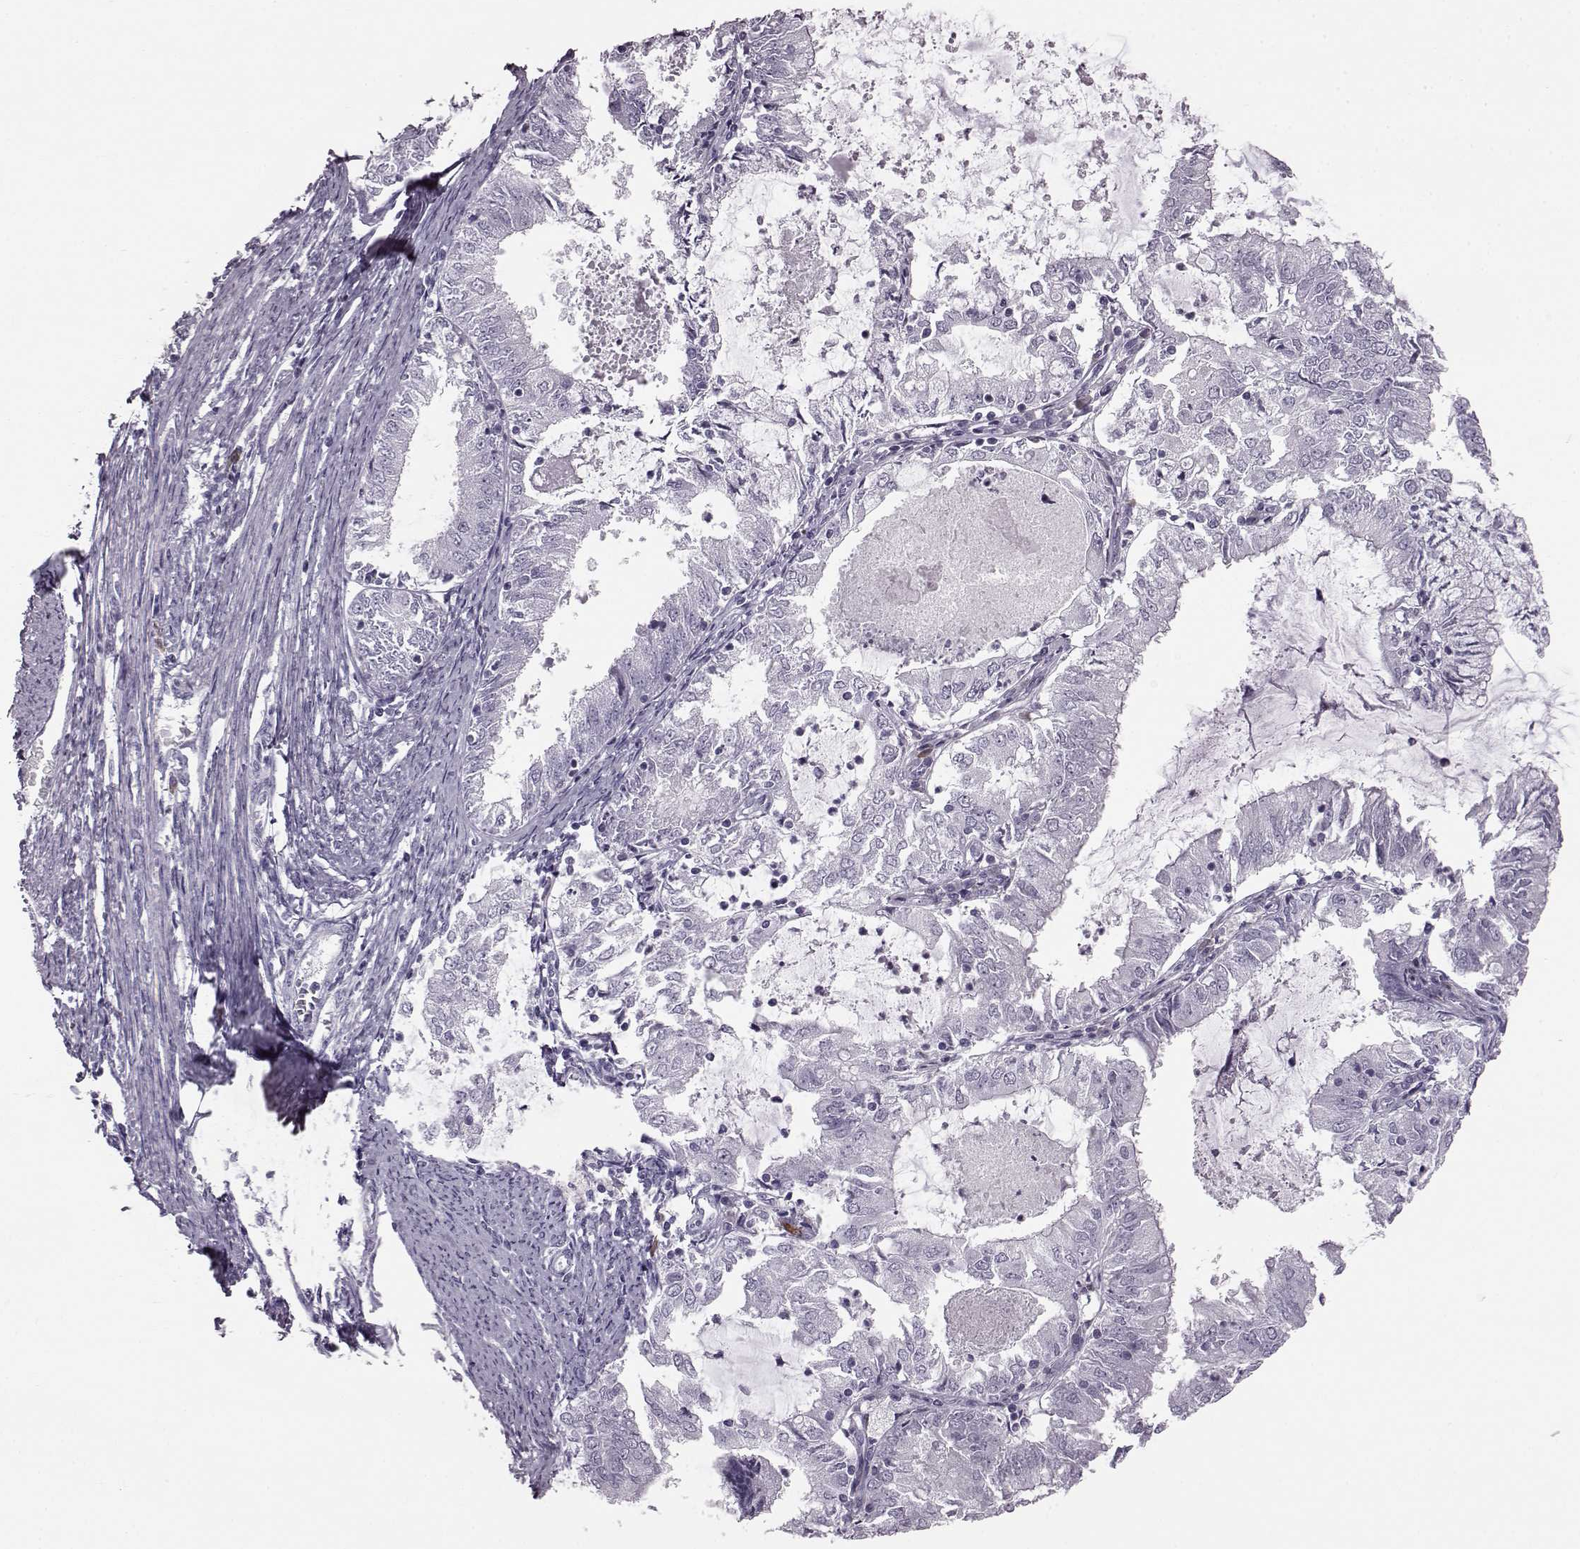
{"staining": {"intensity": "negative", "quantity": "none", "location": "none"}, "tissue": "endometrial cancer", "cell_type": "Tumor cells", "image_type": "cancer", "snomed": [{"axis": "morphology", "description": "Adenocarcinoma, NOS"}, {"axis": "topography", "description": "Endometrium"}], "caption": "Immunohistochemistry (IHC) histopathology image of endometrial cancer (adenocarcinoma) stained for a protein (brown), which demonstrates no staining in tumor cells.", "gene": "JSRP1", "patient": {"sex": "female", "age": 57}}